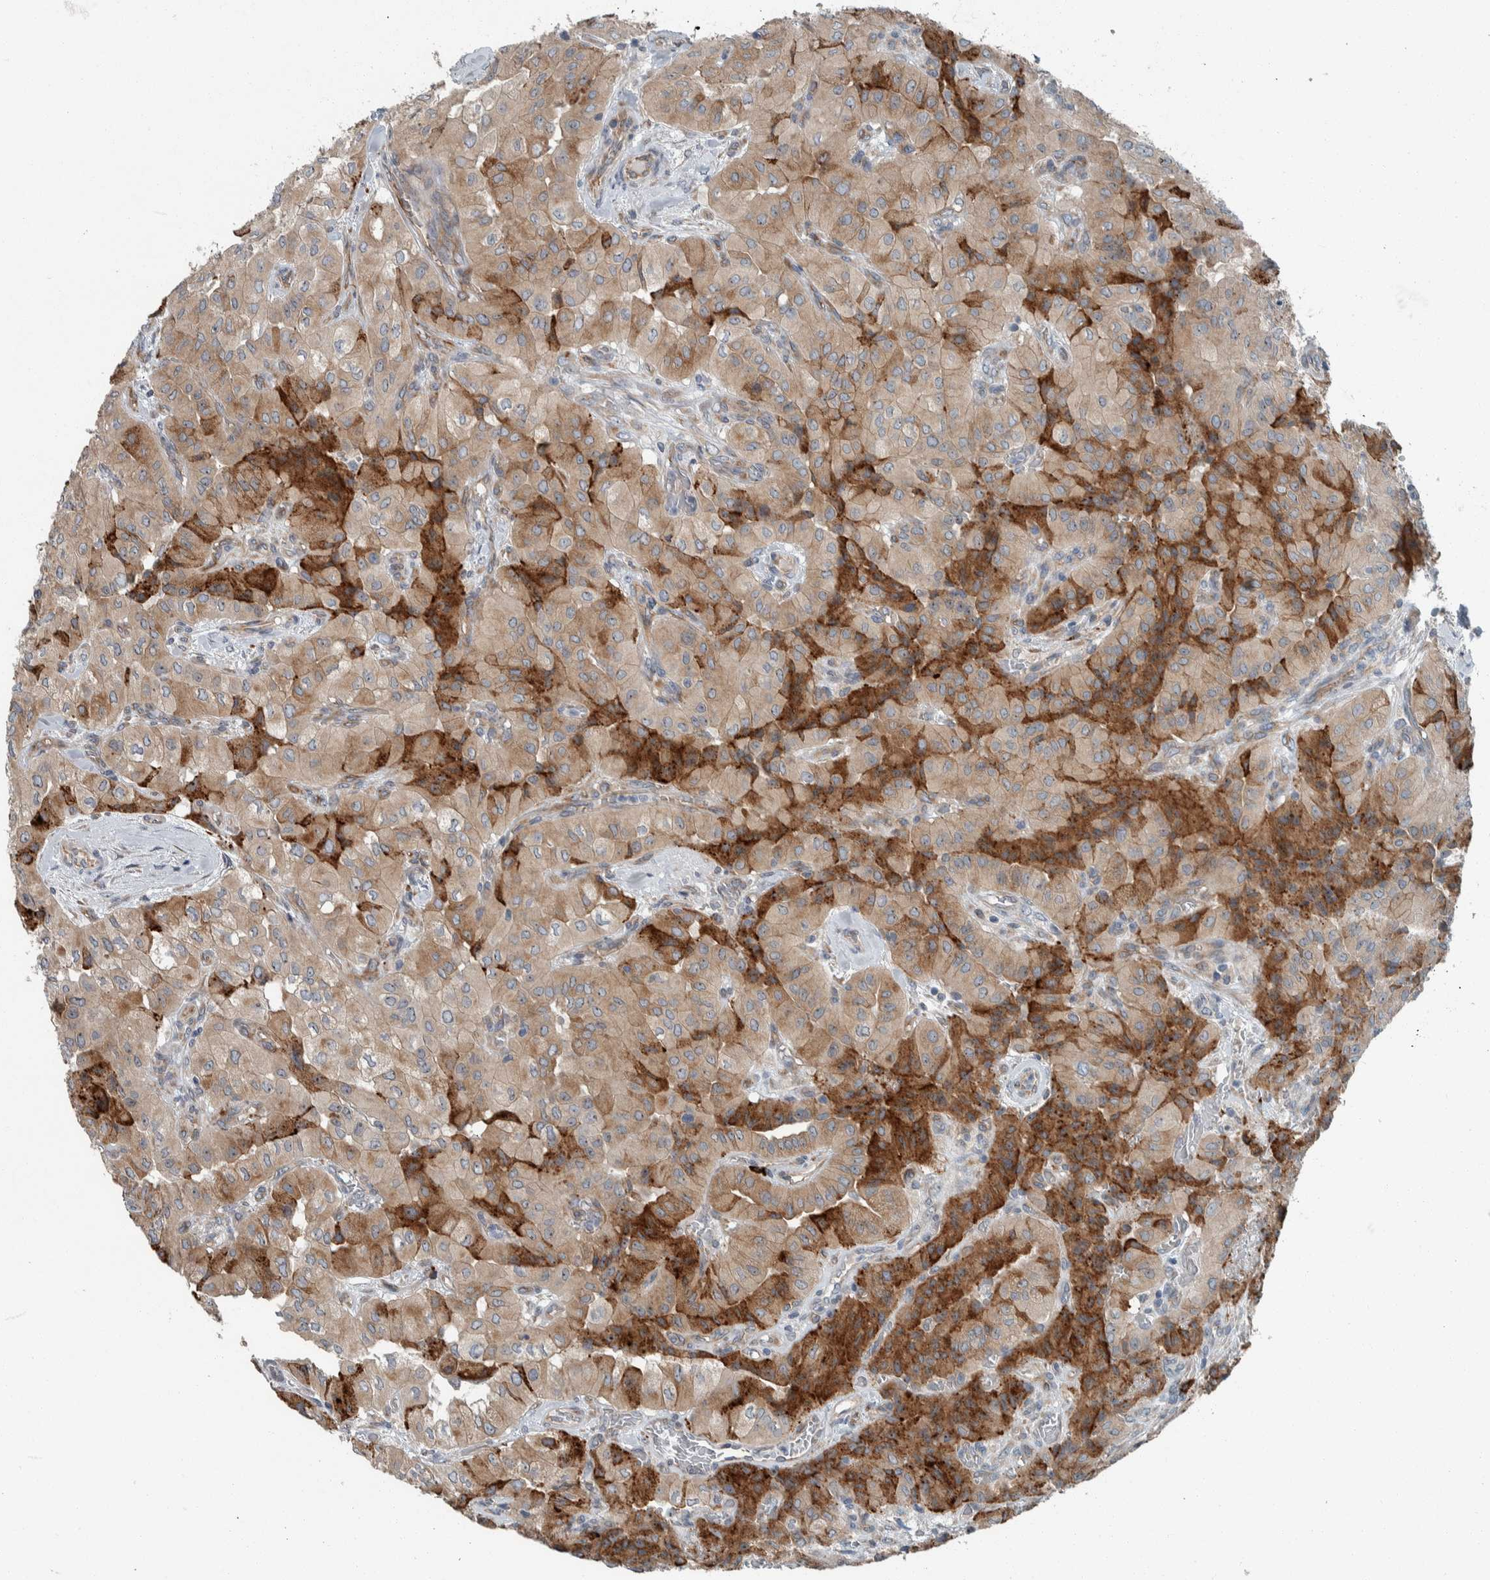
{"staining": {"intensity": "weak", "quantity": ">75%", "location": "cytoplasmic/membranous"}, "tissue": "thyroid cancer", "cell_type": "Tumor cells", "image_type": "cancer", "snomed": [{"axis": "morphology", "description": "Papillary adenocarcinoma, NOS"}, {"axis": "topography", "description": "Thyroid gland"}], "caption": "Tumor cells exhibit weak cytoplasmic/membranous staining in about >75% of cells in papillary adenocarcinoma (thyroid). Using DAB (brown) and hematoxylin (blue) stains, captured at high magnification using brightfield microscopy.", "gene": "USP25", "patient": {"sex": "female", "age": 59}}